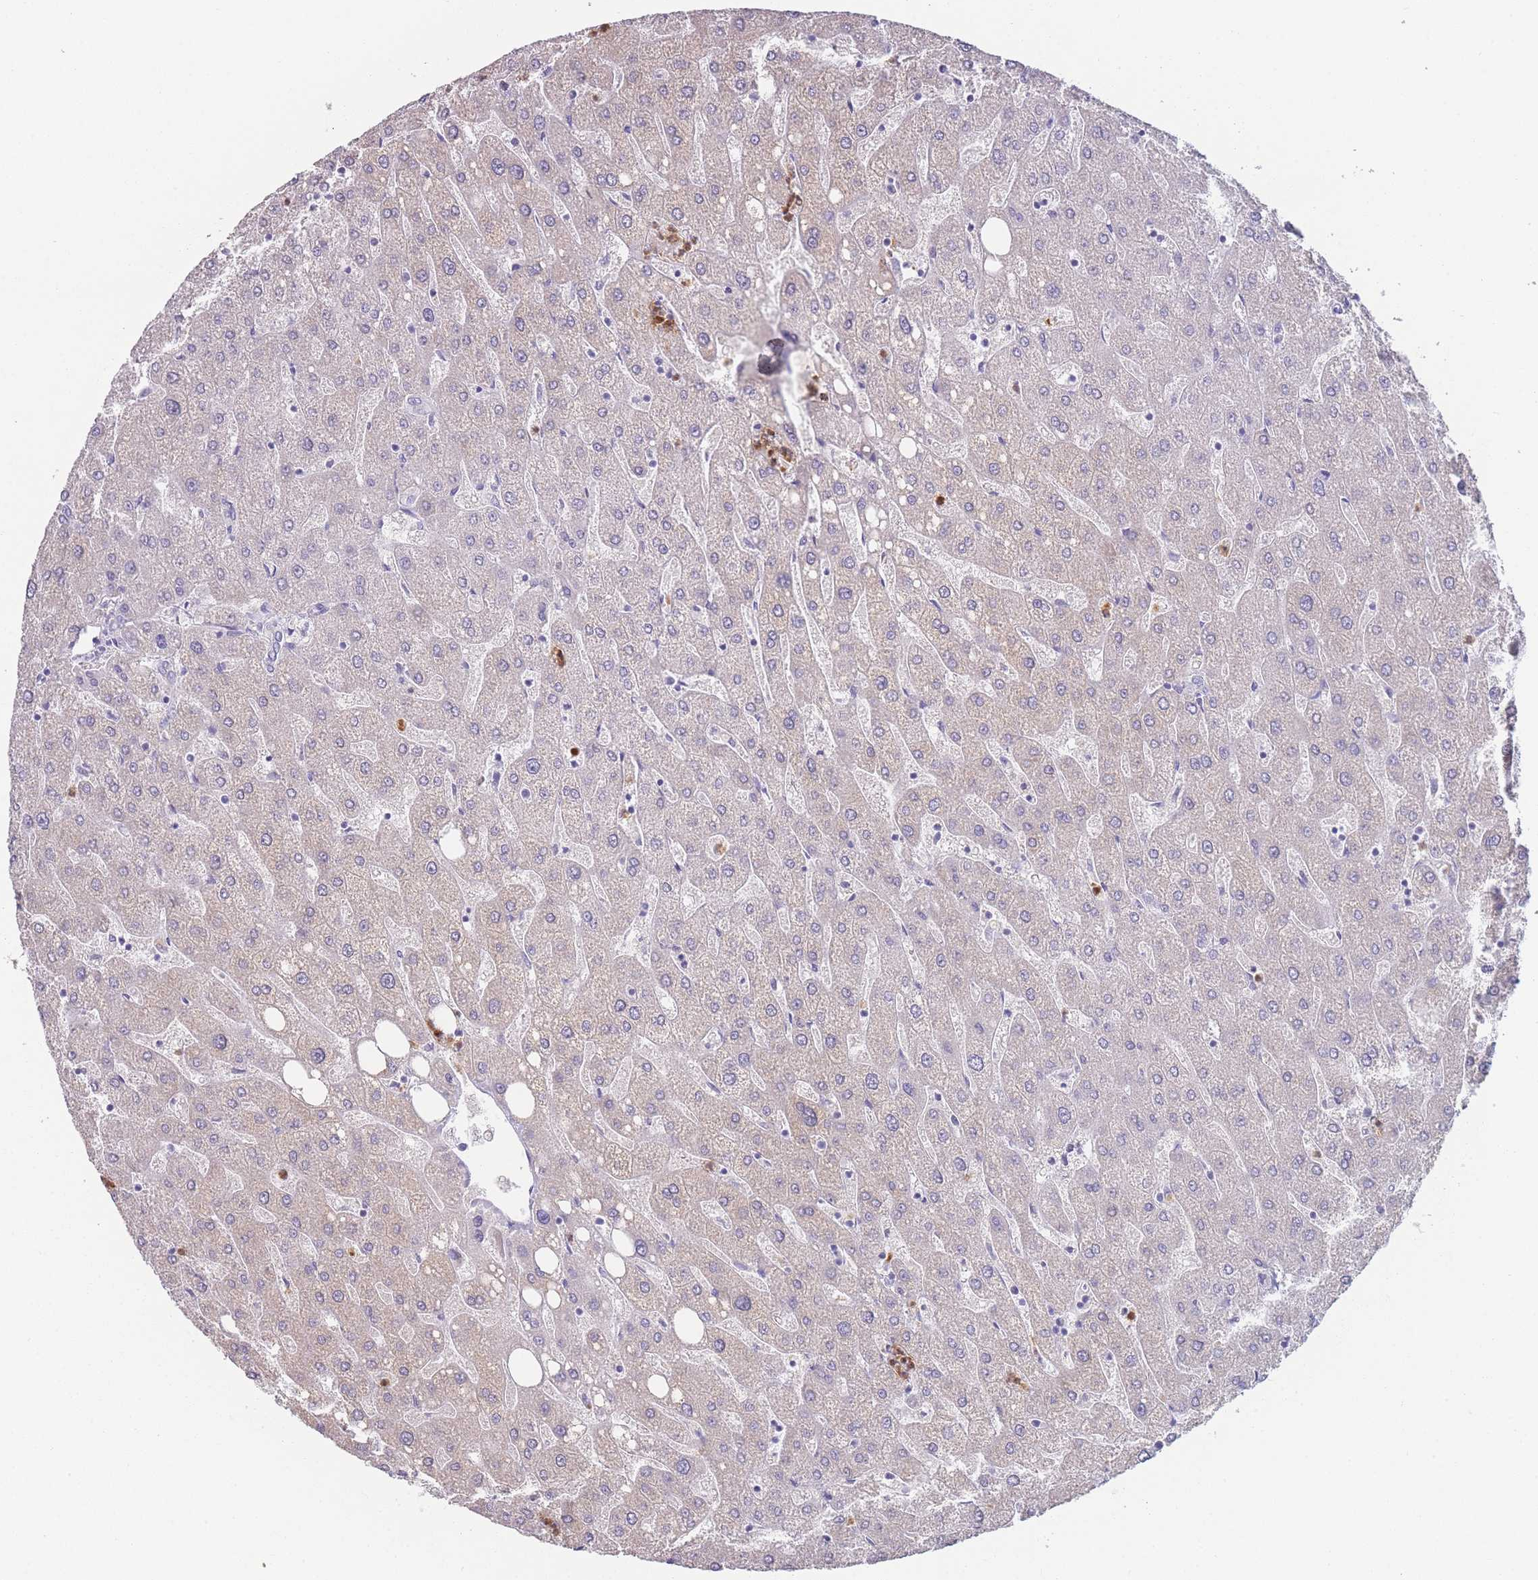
{"staining": {"intensity": "negative", "quantity": "none", "location": "none"}, "tissue": "liver", "cell_type": "Cholangiocytes", "image_type": "normal", "snomed": [{"axis": "morphology", "description": "Normal tissue, NOS"}, {"axis": "topography", "description": "Liver"}], "caption": "This is a photomicrograph of IHC staining of unremarkable liver, which shows no staining in cholangiocytes. The staining was performed using DAB to visualize the protein expression in brown, while the nuclei were stained in blue with hematoxylin (Magnification: 20x).", "gene": "ZNF627", "patient": {"sex": "male", "age": 67}}